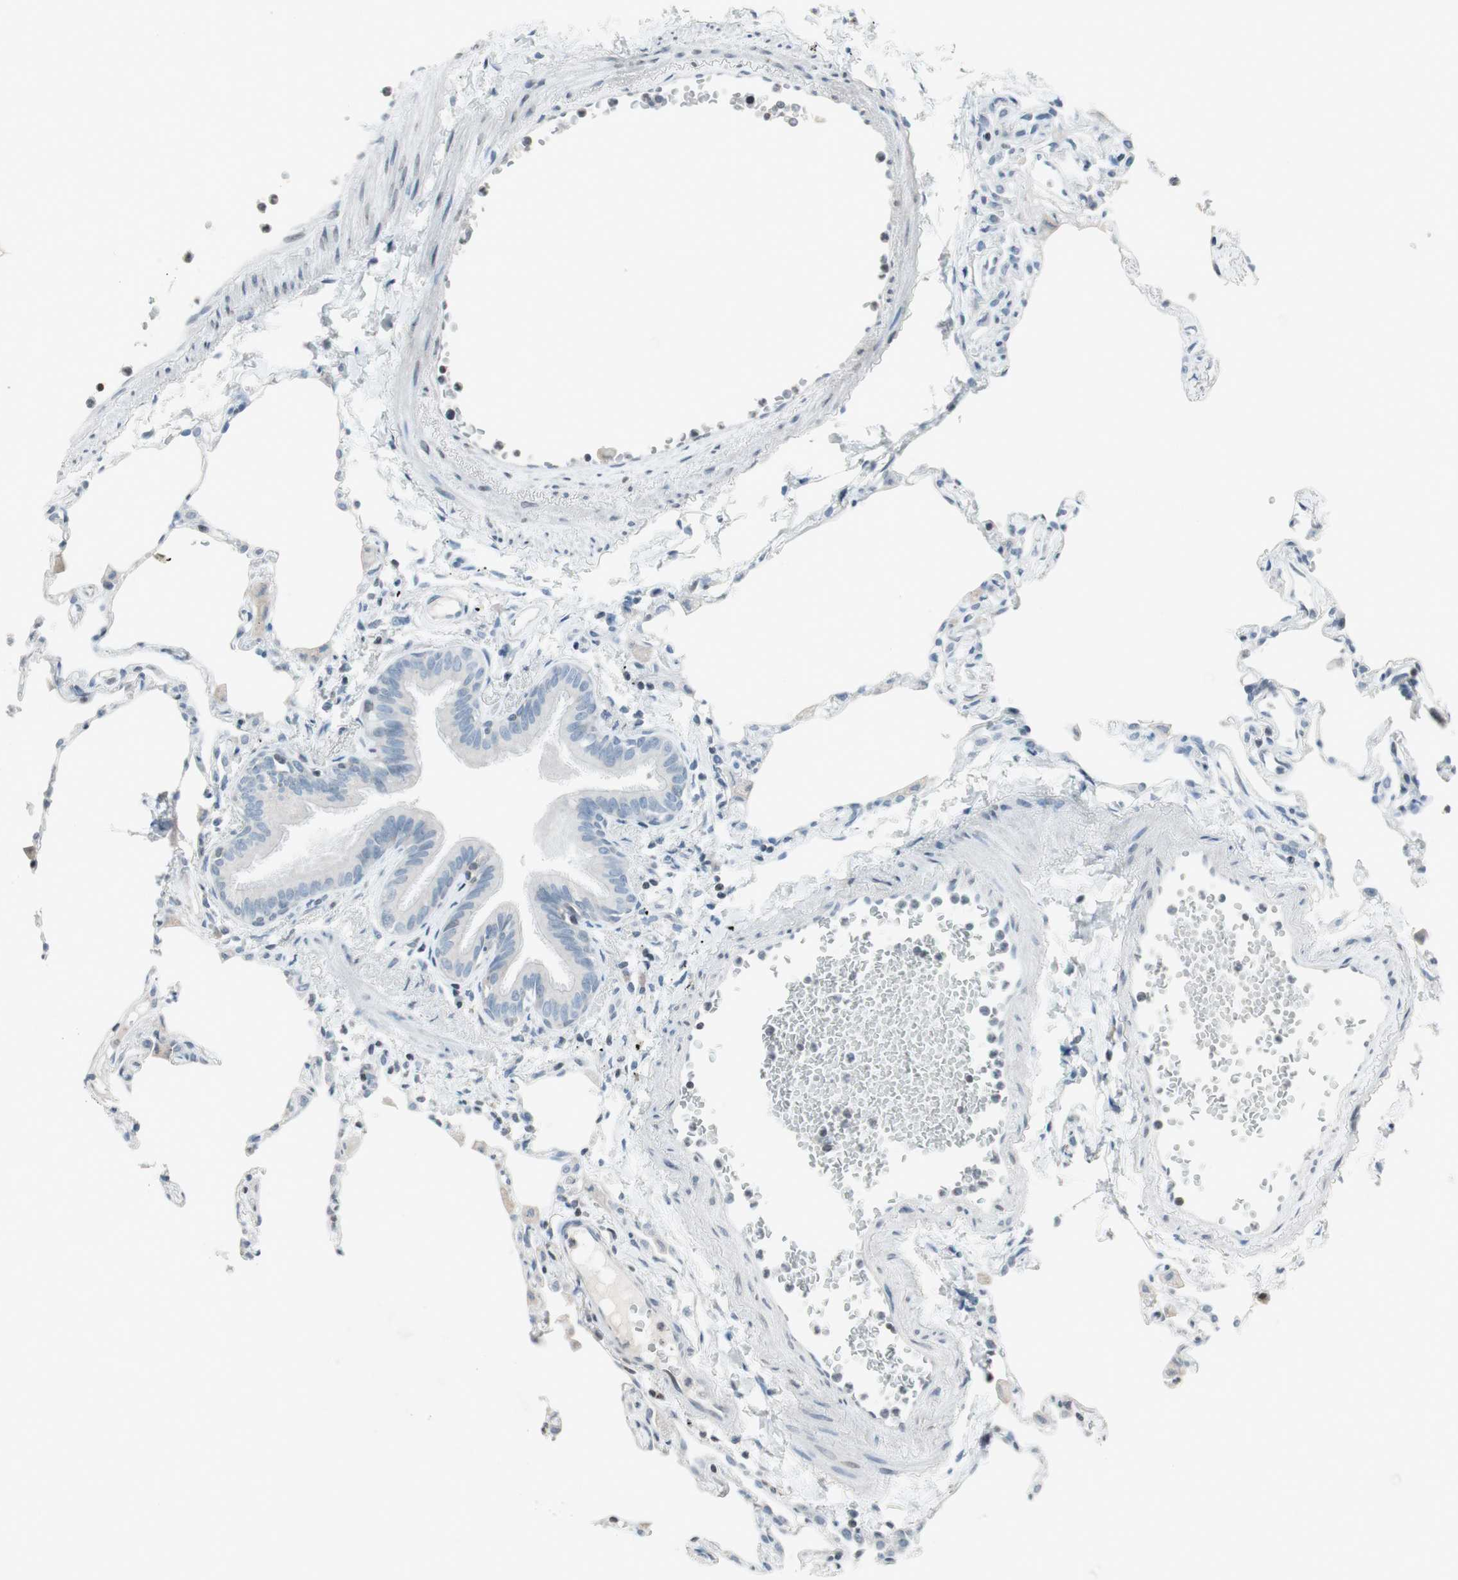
{"staining": {"intensity": "negative", "quantity": "none", "location": "none"}, "tissue": "lung", "cell_type": "Alveolar cells", "image_type": "normal", "snomed": [{"axis": "morphology", "description": "Normal tissue, NOS"}, {"axis": "topography", "description": "Lung"}], "caption": "DAB (3,3'-diaminobenzidine) immunohistochemical staining of benign lung exhibits no significant expression in alveolar cells.", "gene": "ARG2", "patient": {"sex": "female", "age": 49}}